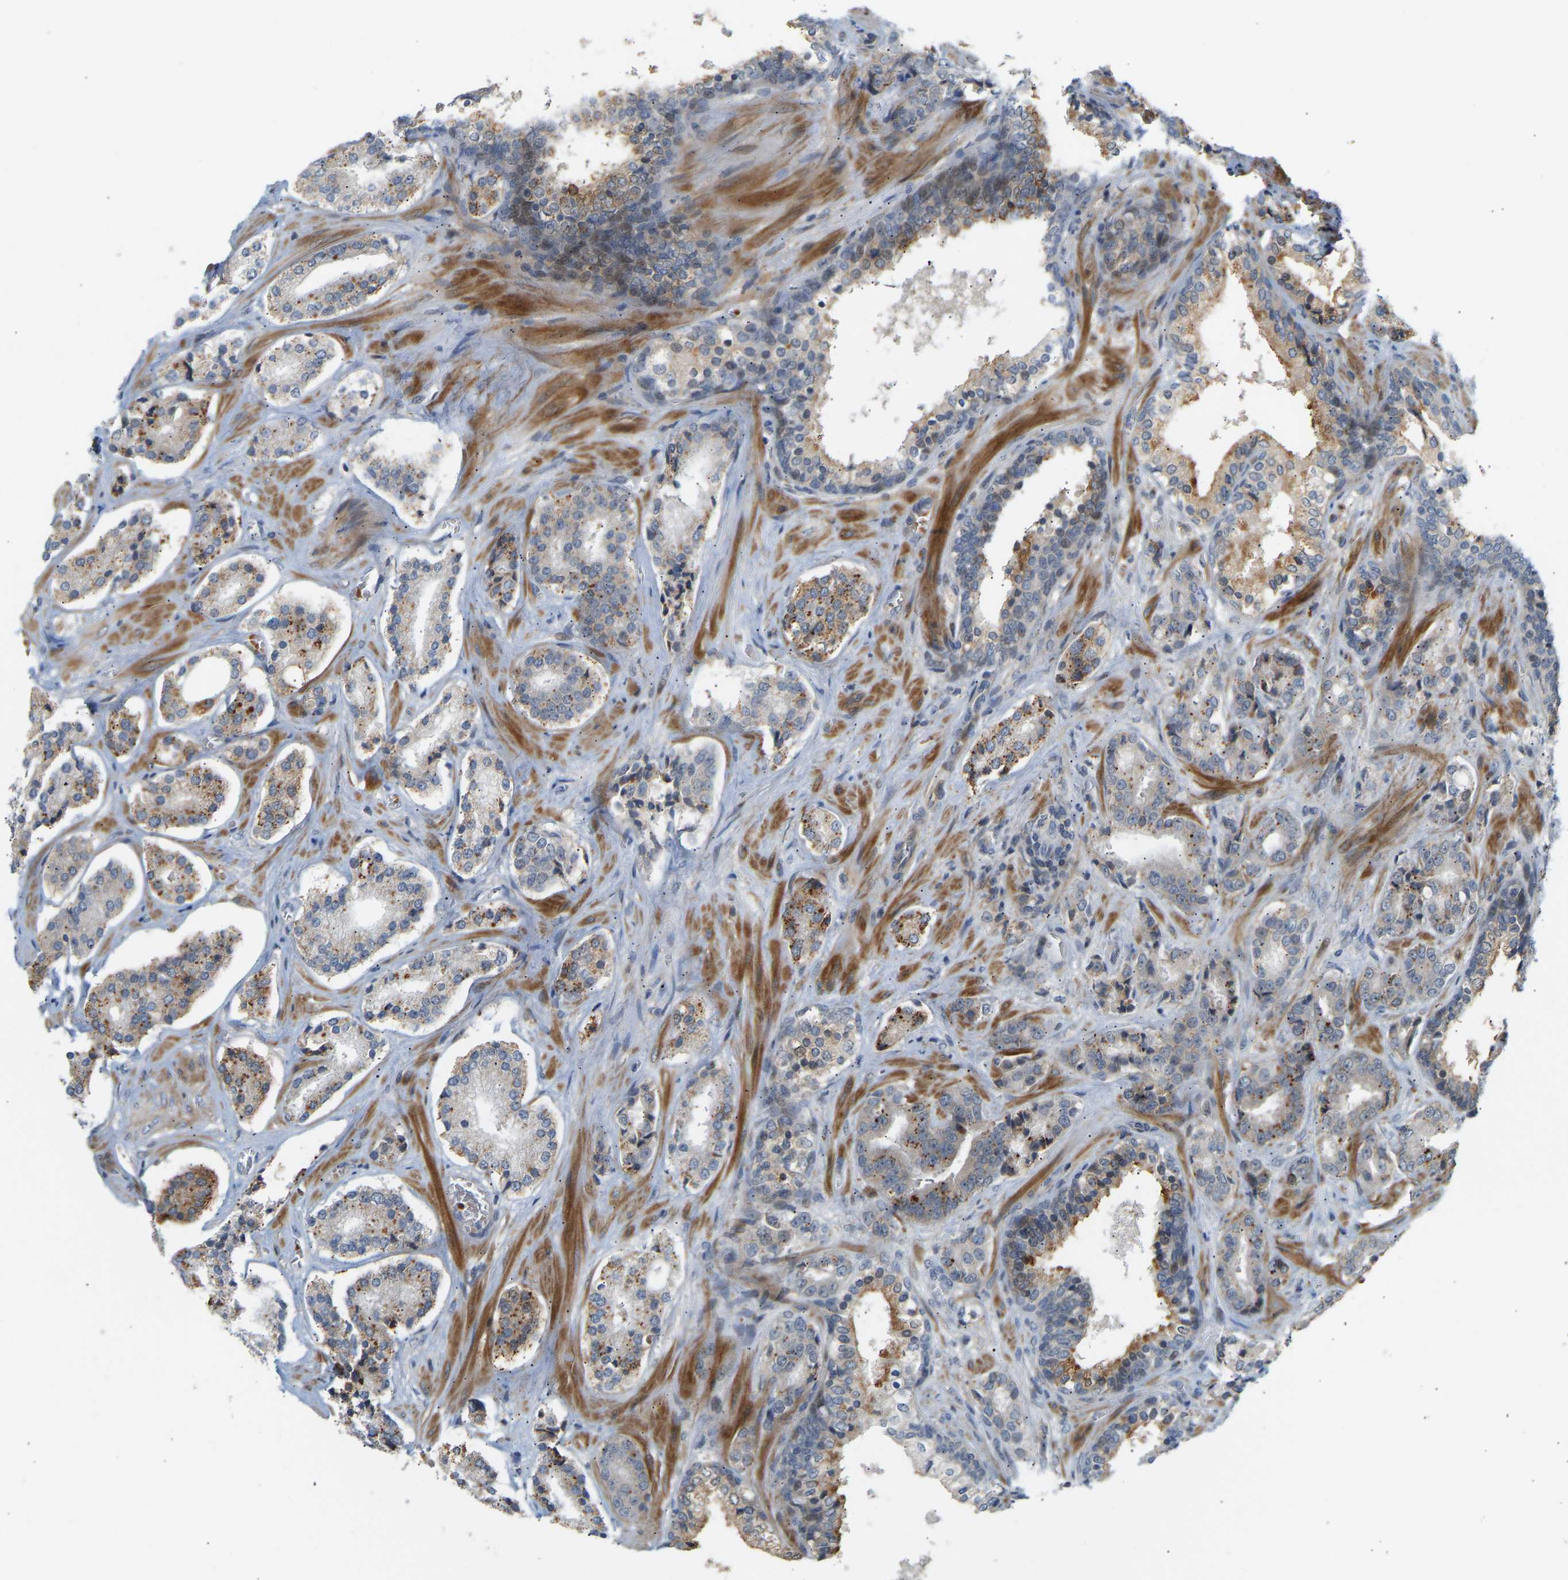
{"staining": {"intensity": "moderate", "quantity": "25%-75%", "location": "cytoplasmic/membranous"}, "tissue": "prostate cancer", "cell_type": "Tumor cells", "image_type": "cancer", "snomed": [{"axis": "morphology", "description": "Adenocarcinoma, High grade"}, {"axis": "topography", "description": "Prostate"}], "caption": "Prostate cancer (adenocarcinoma (high-grade)) stained with DAB (3,3'-diaminobenzidine) IHC reveals medium levels of moderate cytoplasmic/membranous positivity in about 25%-75% of tumor cells.", "gene": "POGLUT2", "patient": {"sex": "male", "age": 60}}